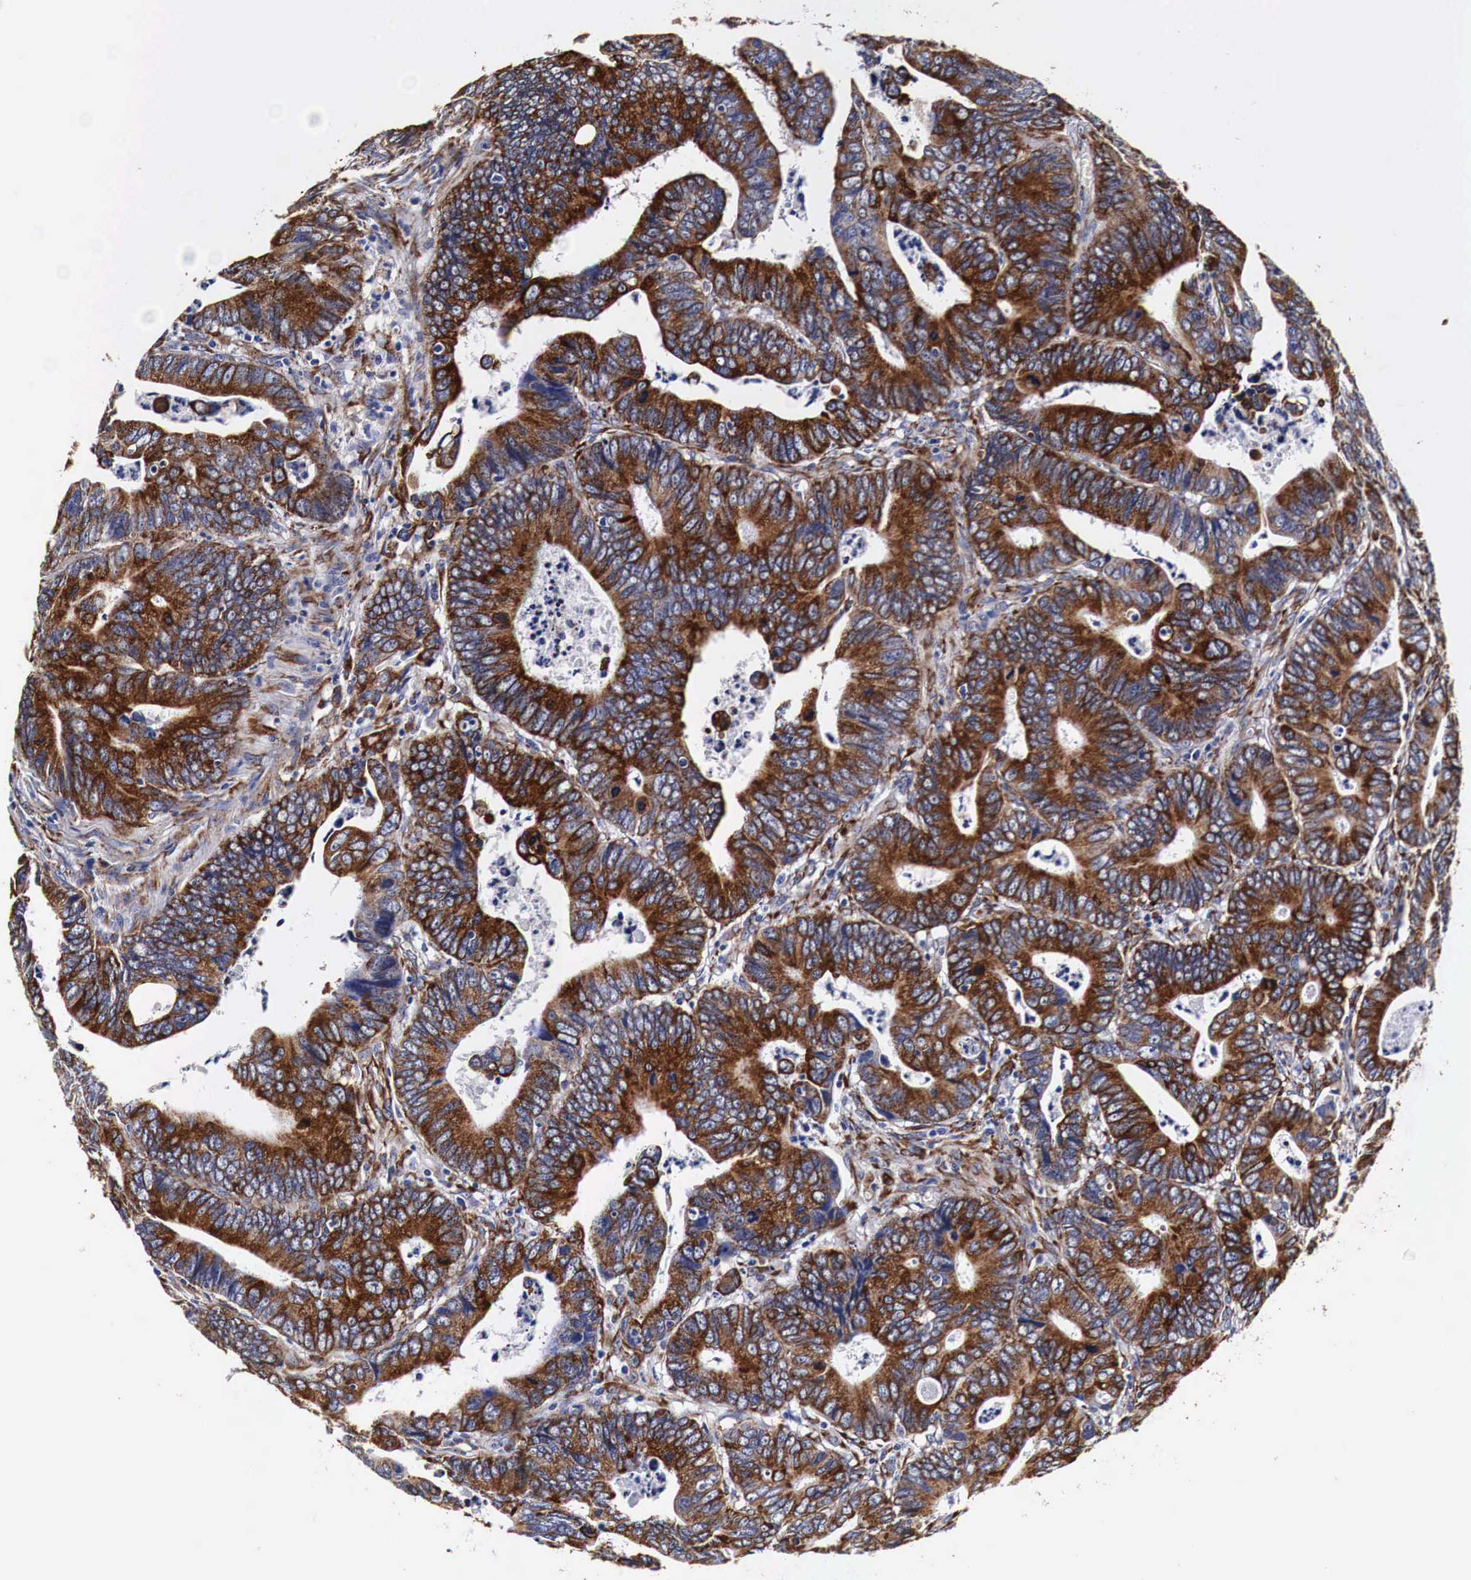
{"staining": {"intensity": "moderate", "quantity": ">75%", "location": "cytoplasmic/membranous"}, "tissue": "colorectal cancer", "cell_type": "Tumor cells", "image_type": "cancer", "snomed": [{"axis": "morphology", "description": "Adenocarcinoma, NOS"}, {"axis": "topography", "description": "Colon"}], "caption": "A brown stain highlights moderate cytoplasmic/membranous positivity of a protein in human colorectal adenocarcinoma tumor cells.", "gene": "CKAP4", "patient": {"sex": "female", "age": 78}}